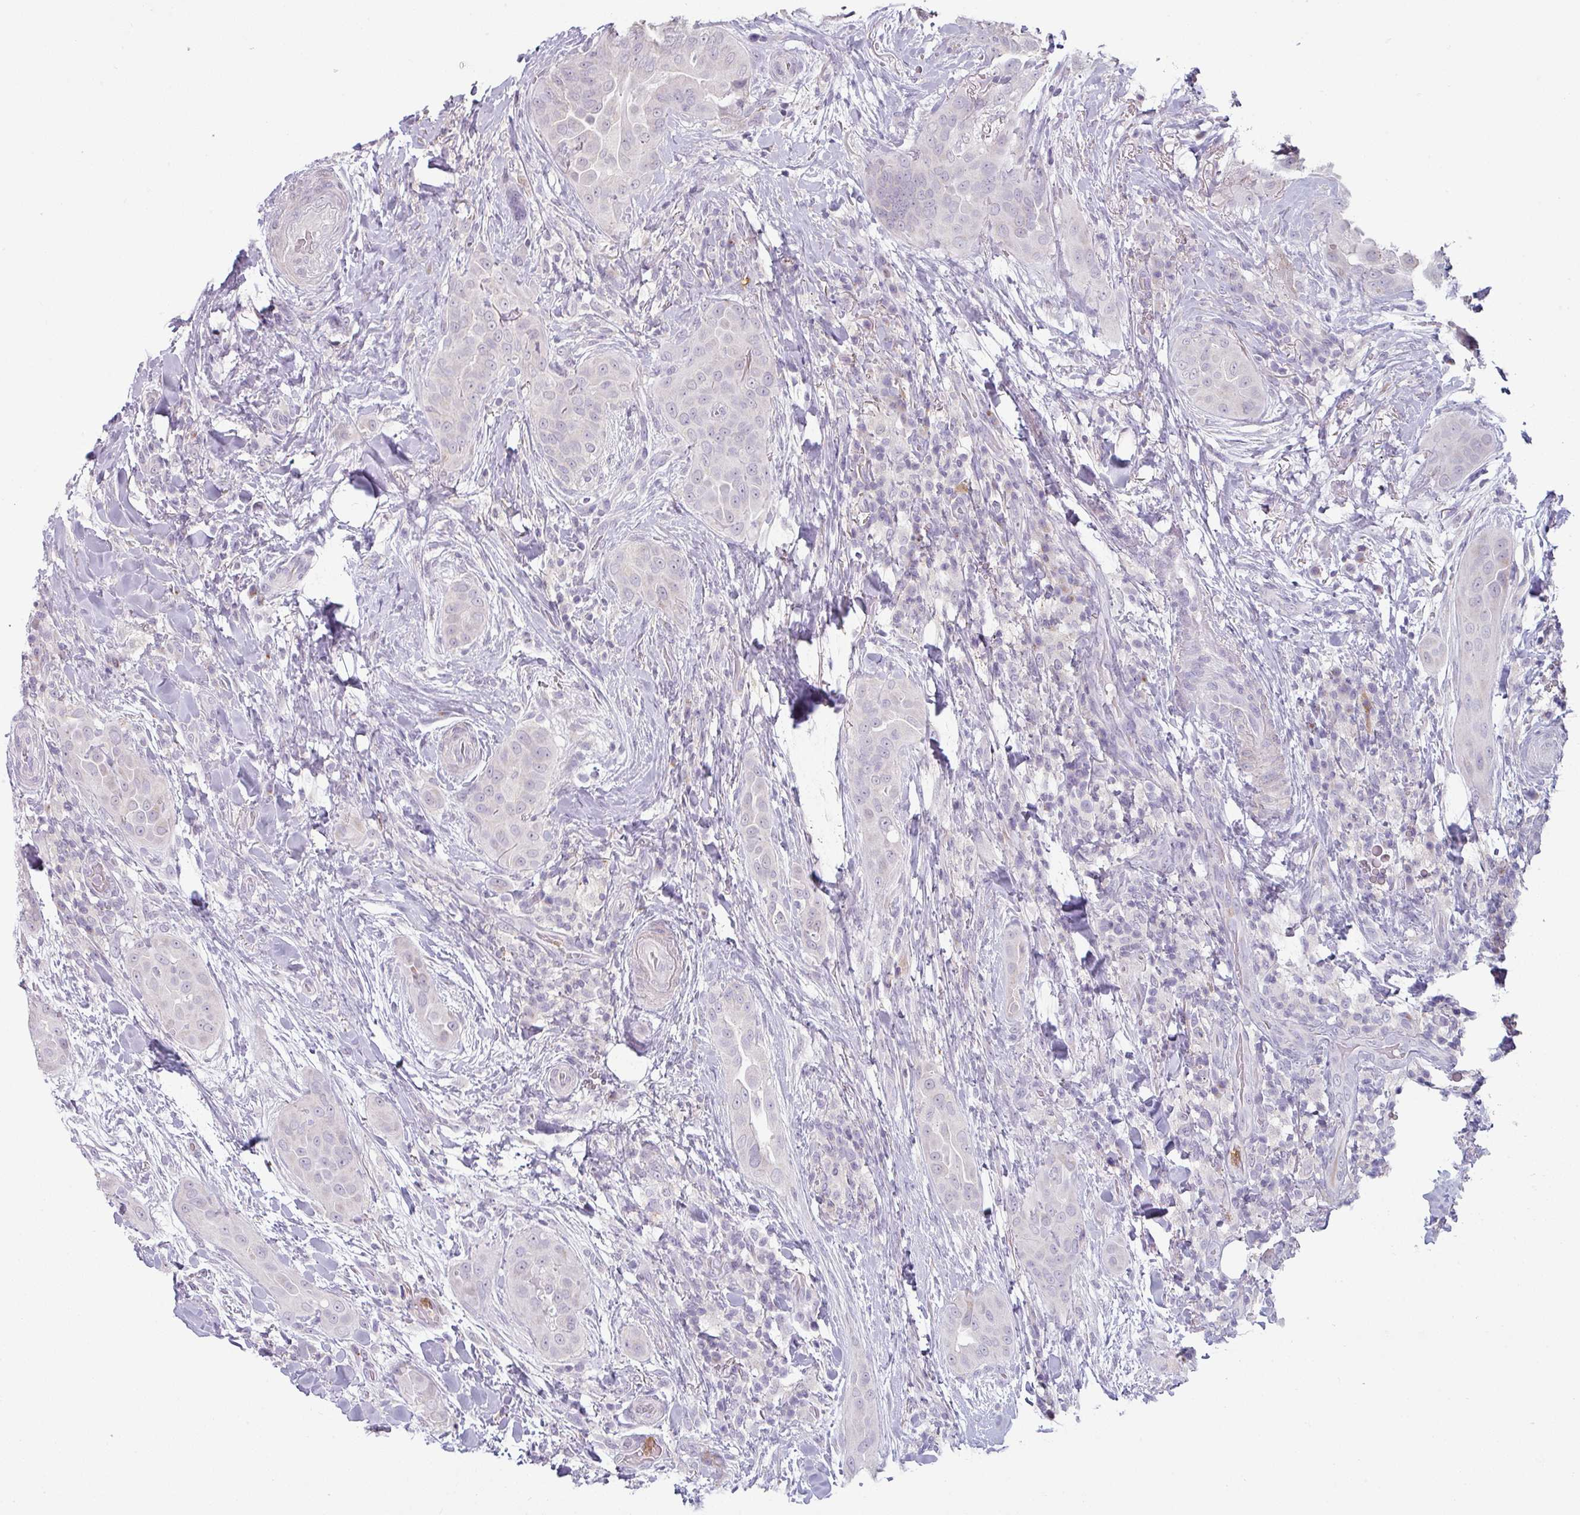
{"staining": {"intensity": "negative", "quantity": "none", "location": "none"}, "tissue": "thyroid cancer", "cell_type": "Tumor cells", "image_type": "cancer", "snomed": [{"axis": "morphology", "description": "Papillary adenocarcinoma, NOS"}, {"axis": "topography", "description": "Thyroid gland"}], "caption": "An immunohistochemistry (IHC) photomicrograph of papillary adenocarcinoma (thyroid) is shown. There is no staining in tumor cells of papillary adenocarcinoma (thyroid).", "gene": "MAGEC3", "patient": {"sex": "male", "age": 61}}